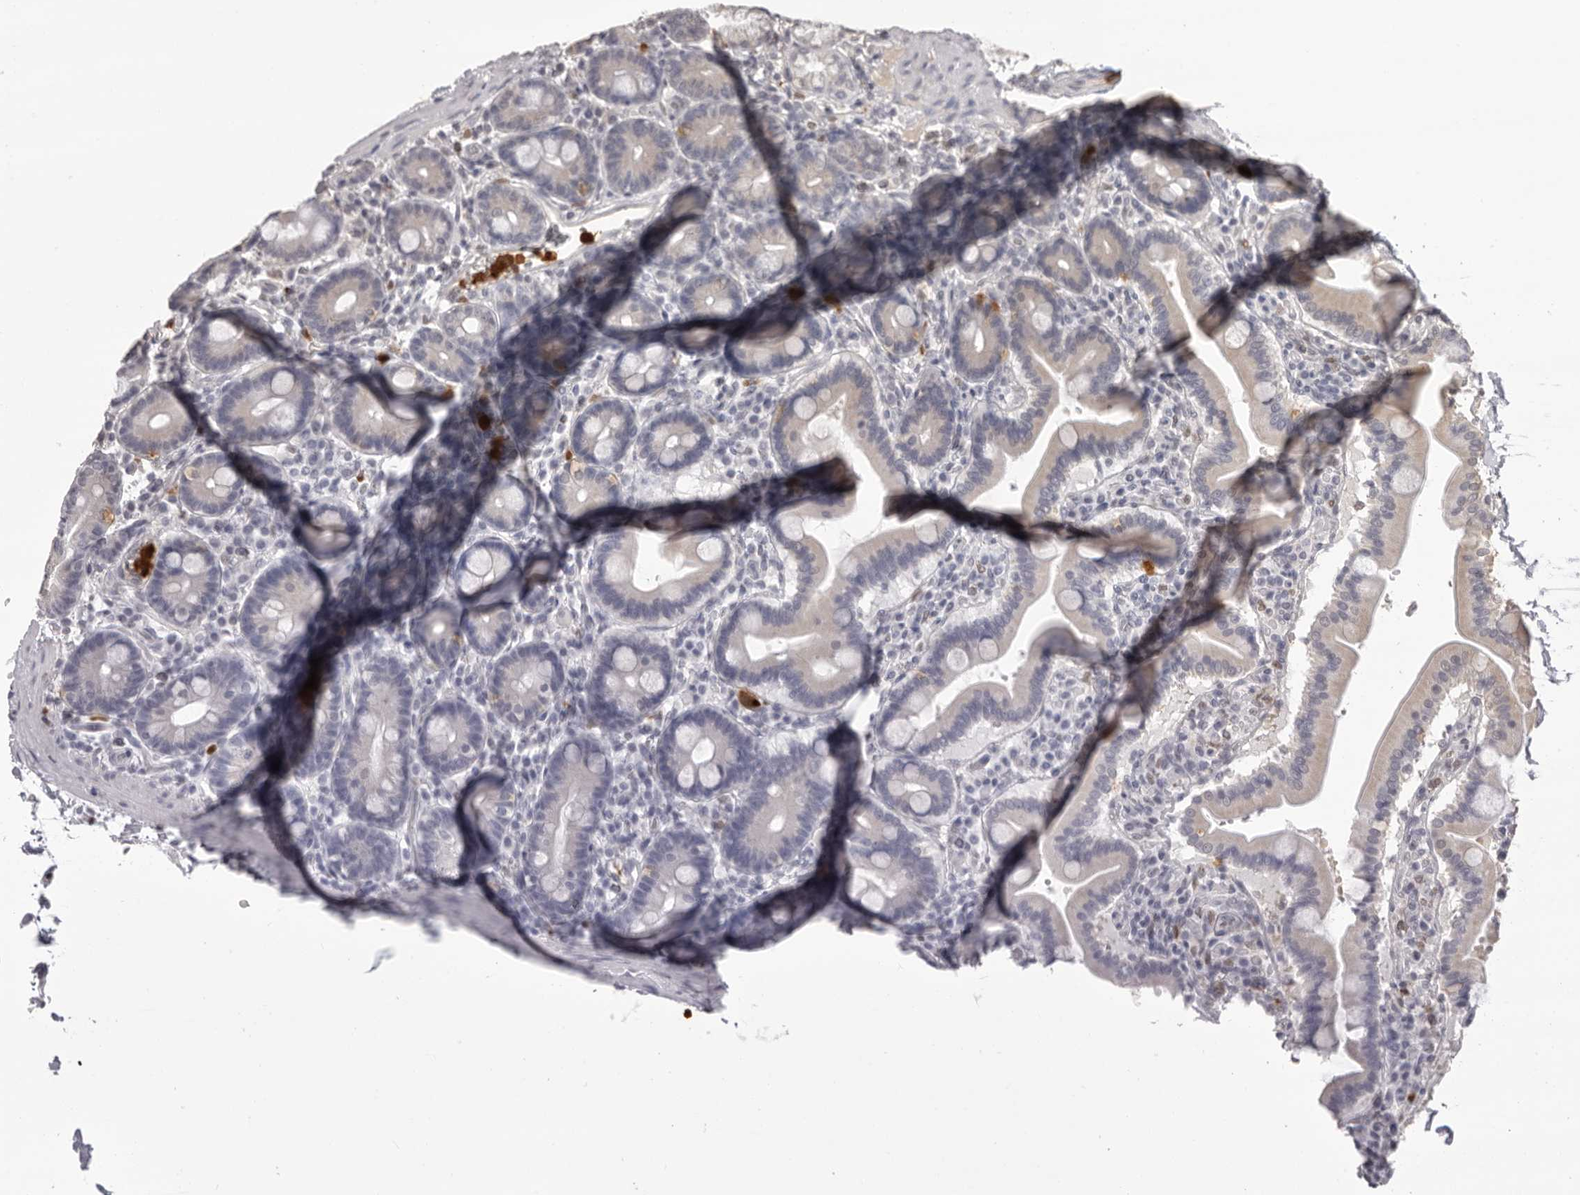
{"staining": {"intensity": "negative", "quantity": "none", "location": "none"}, "tissue": "duodenum", "cell_type": "Glandular cells", "image_type": "normal", "snomed": [{"axis": "morphology", "description": "Normal tissue, NOS"}, {"axis": "topography", "description": "Duodenum"}], "caption": "IHC histopathology image of benign duodenum stained for a protein (brown), which shows no staining in glandular cells.", "gene": "IL31", "patient": {"sex": "male", "age": 54}}